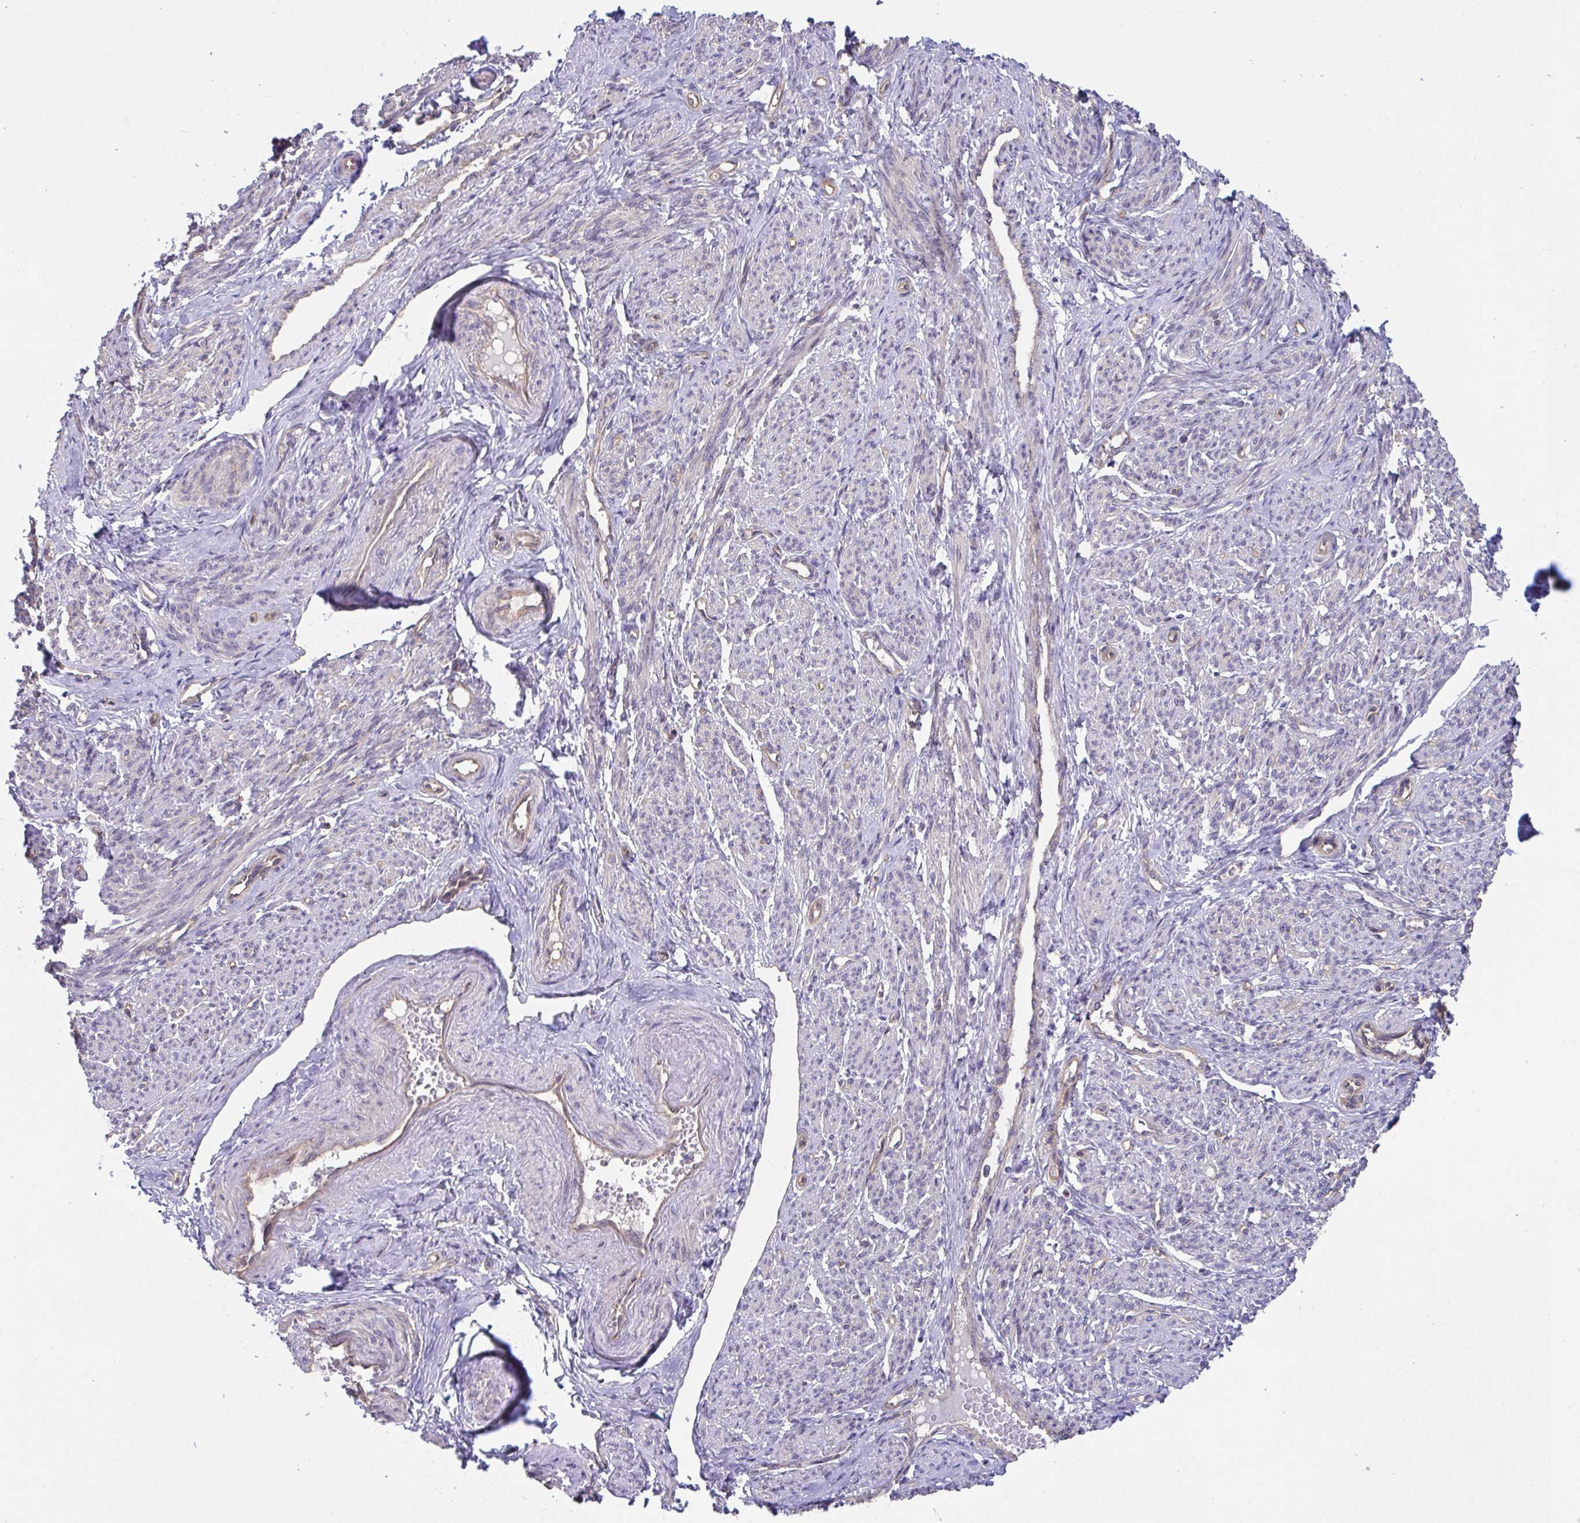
{"staining": {"intensity": "weak", "quantity": "<25%", "location": "cytoplasmic/membranous,nuclear"}, "tissue": "smooth muscle", "cell_type": "Smooth muscle cells", "image_type": "normal", "snomed": [{"axis": "morphology", "description": "Normal tissue, NOS"}, {"axis": "topography", "description": "Smooth muscle"}], "caption": "An immunohistochemistry (IHC) micrograph of normal smooth muscle is shown. There is no staining in smooth muscle cells of smooth muscle.", "gene": "RHOXF1", "patient": {"sex": "female", "age": 65}}